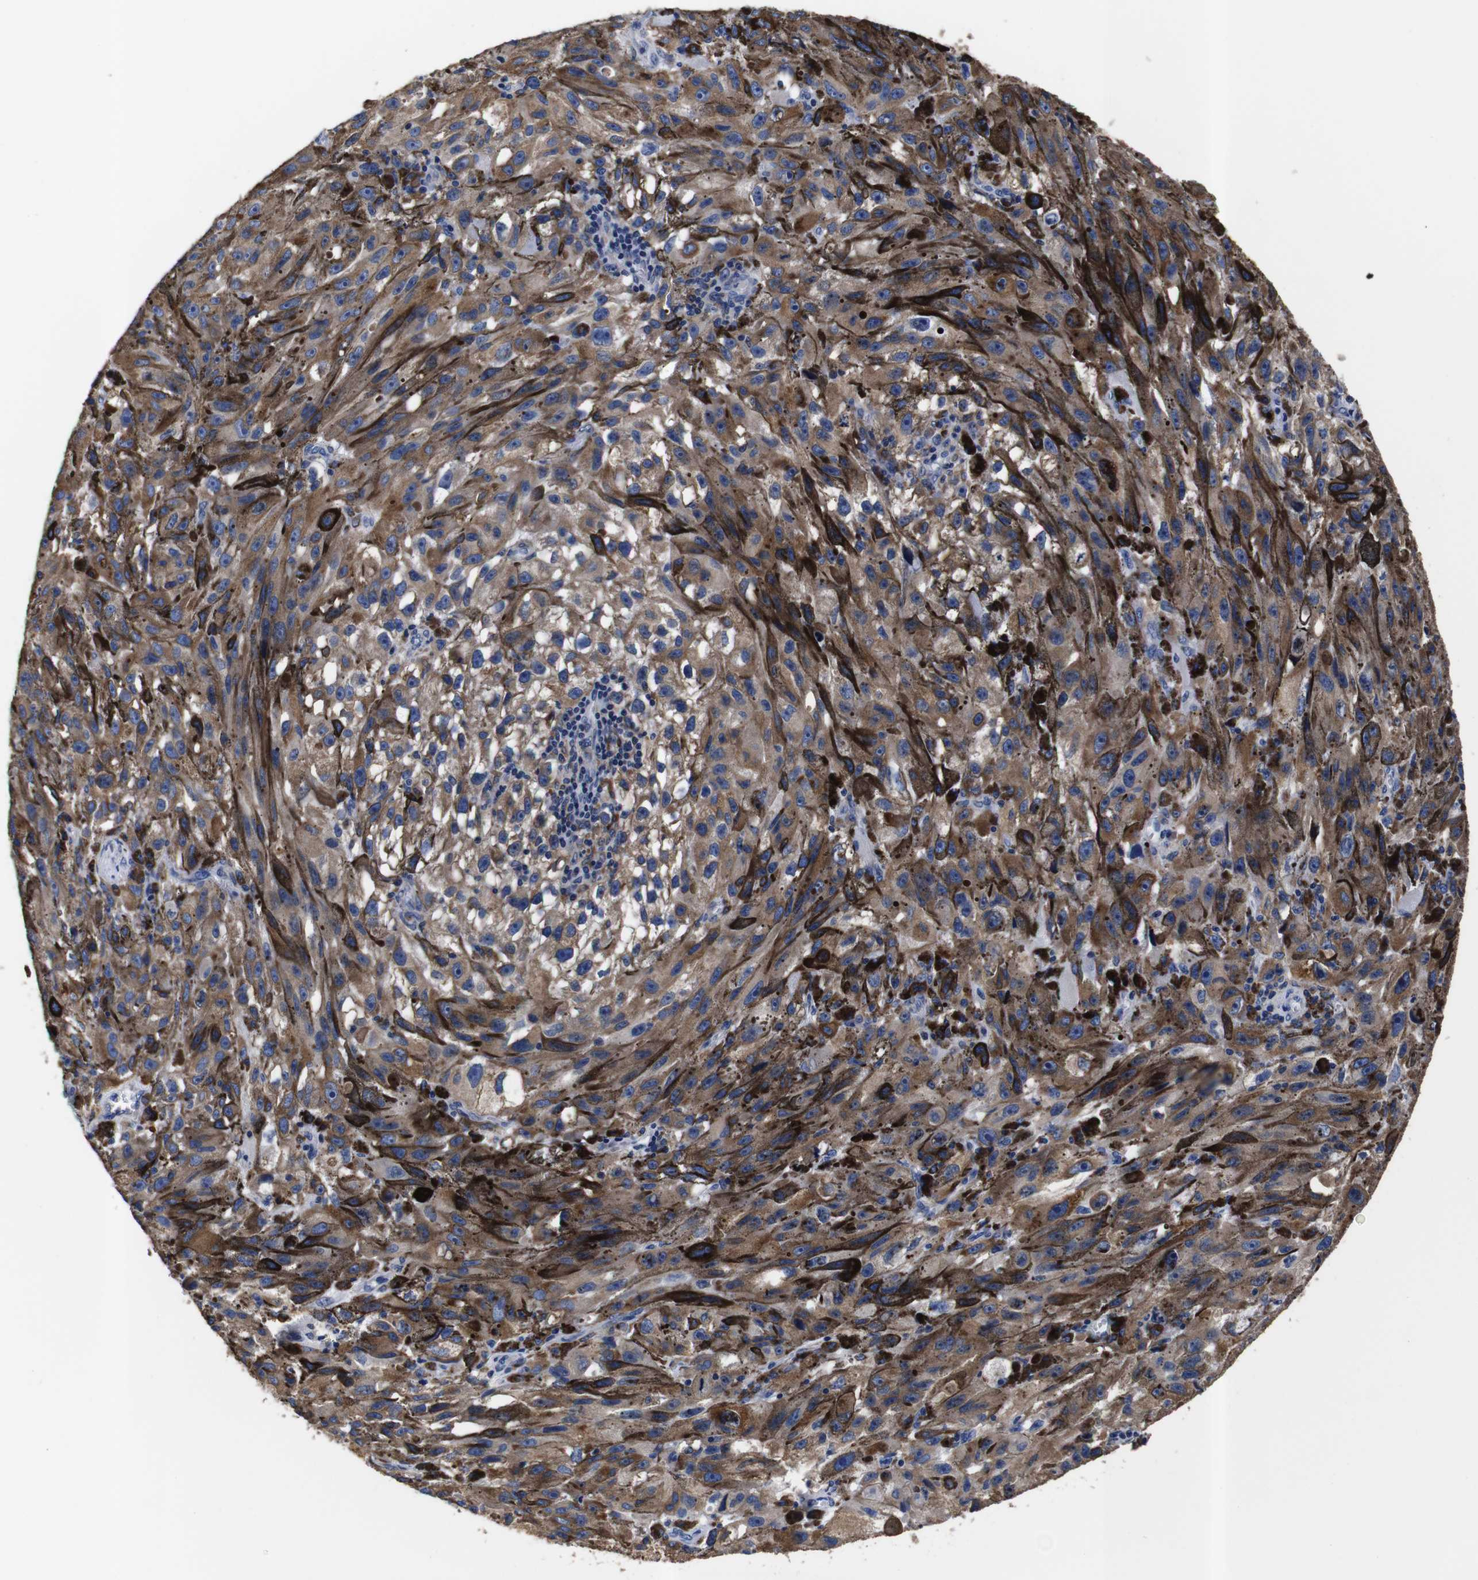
{"staining": {"intensity": "strong", "quantity": ">75%", "location": "cytoplasmic/membranous"}, "tissue": "melanoma", "cell_type": "Tumor cells", "image_type": "cancer", "snomed": [{"axis": "morphology", "description": "Malignant melanoma, NOS"}, {"axis": "topography", "description": "Skin"}], "caption": "This is a micrograph of IHC staining of melanoma, which shows strong expression in the cytoplasmic/membranous of tumor cells.", "gene": "PPIB", "patient": {"sex": "female", "age": 104}}